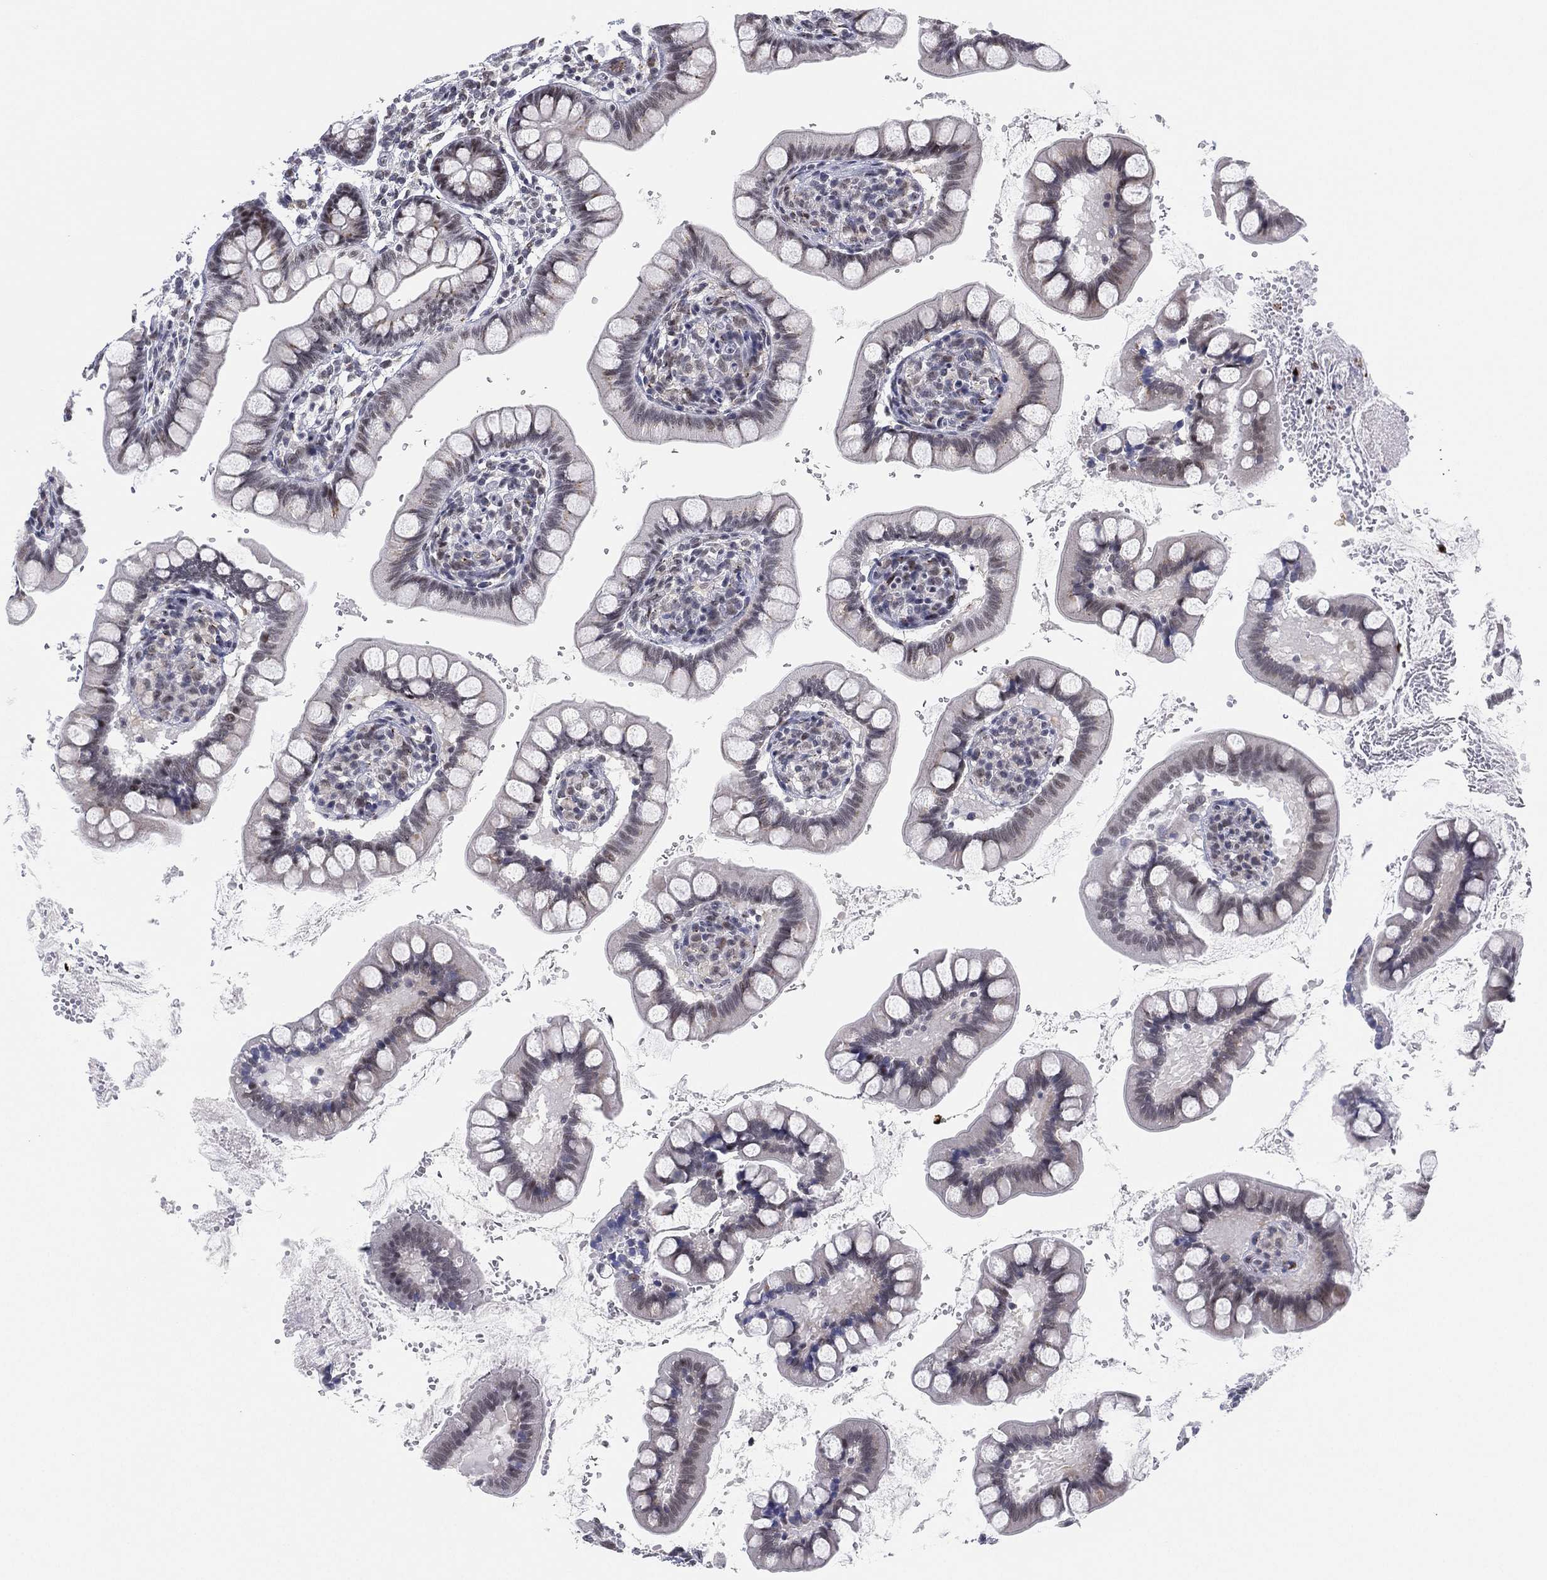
{"staining": {"intensity": "negative", "quantity": "none", "location": "none"}, "tissue": "small intestine", "cell_type": "Glandular cells", "image_type": "normal", "snomed": [{"axis": "morphology", "description": "Normal tissue, NOS"}, {"axis": "topography", "description": "Small intestine"}], "caption": "An IHC histopathology image of unremarkable small intestine is shown. There is no staining in glandular cells of small intestine. (DAB (3,3'-diaminobenzidine) immunohistochemistry with hematoxylin counter stain).", "gene": "CD177", "patient": {"sex": "female", "age": 56}}